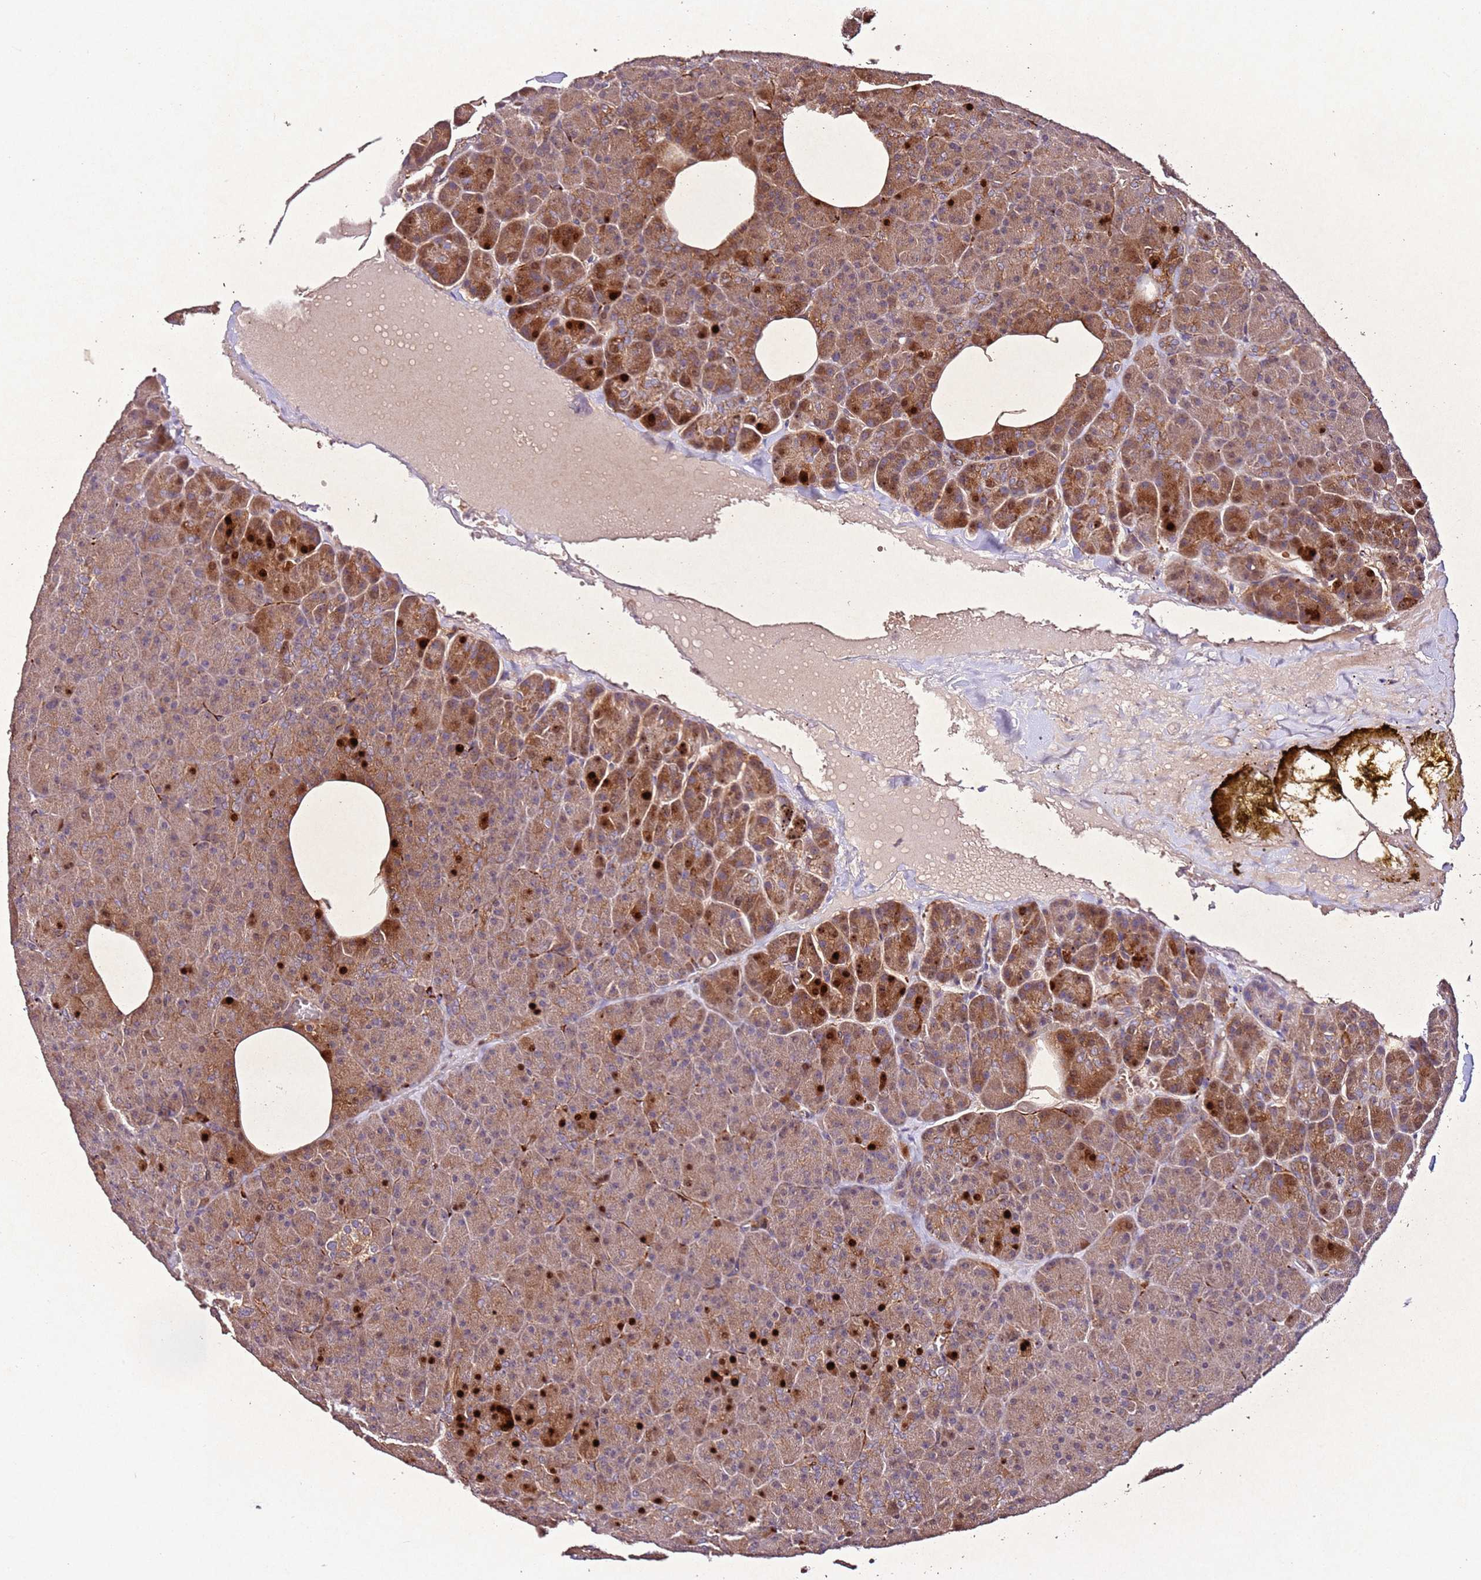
{"staining": {"intensity": "moderate", "quantity": ">75%", "location": "cytoplasmic/membranous"}, "tissue": "pancreas", "cell_type": "Exocrine glandular cells", "image_type": "normal", "snomed": [{"axis": "morphology", "description": "Normal tissue, NOS"}, {"axis": "morphology", "description": "Carcinoid, malignant, NOS"}, {"axis": "topography", "description": "Pancreas"}], "caption": "This micrograph demonstrates IHC staining of unremarkable pancreas, with medium moderate cytoplasmic/membranous positivity in about >75% of exocrine glandular cells.", "gene": "PTMA", "patient": {"sex": "female", "age": 35}}